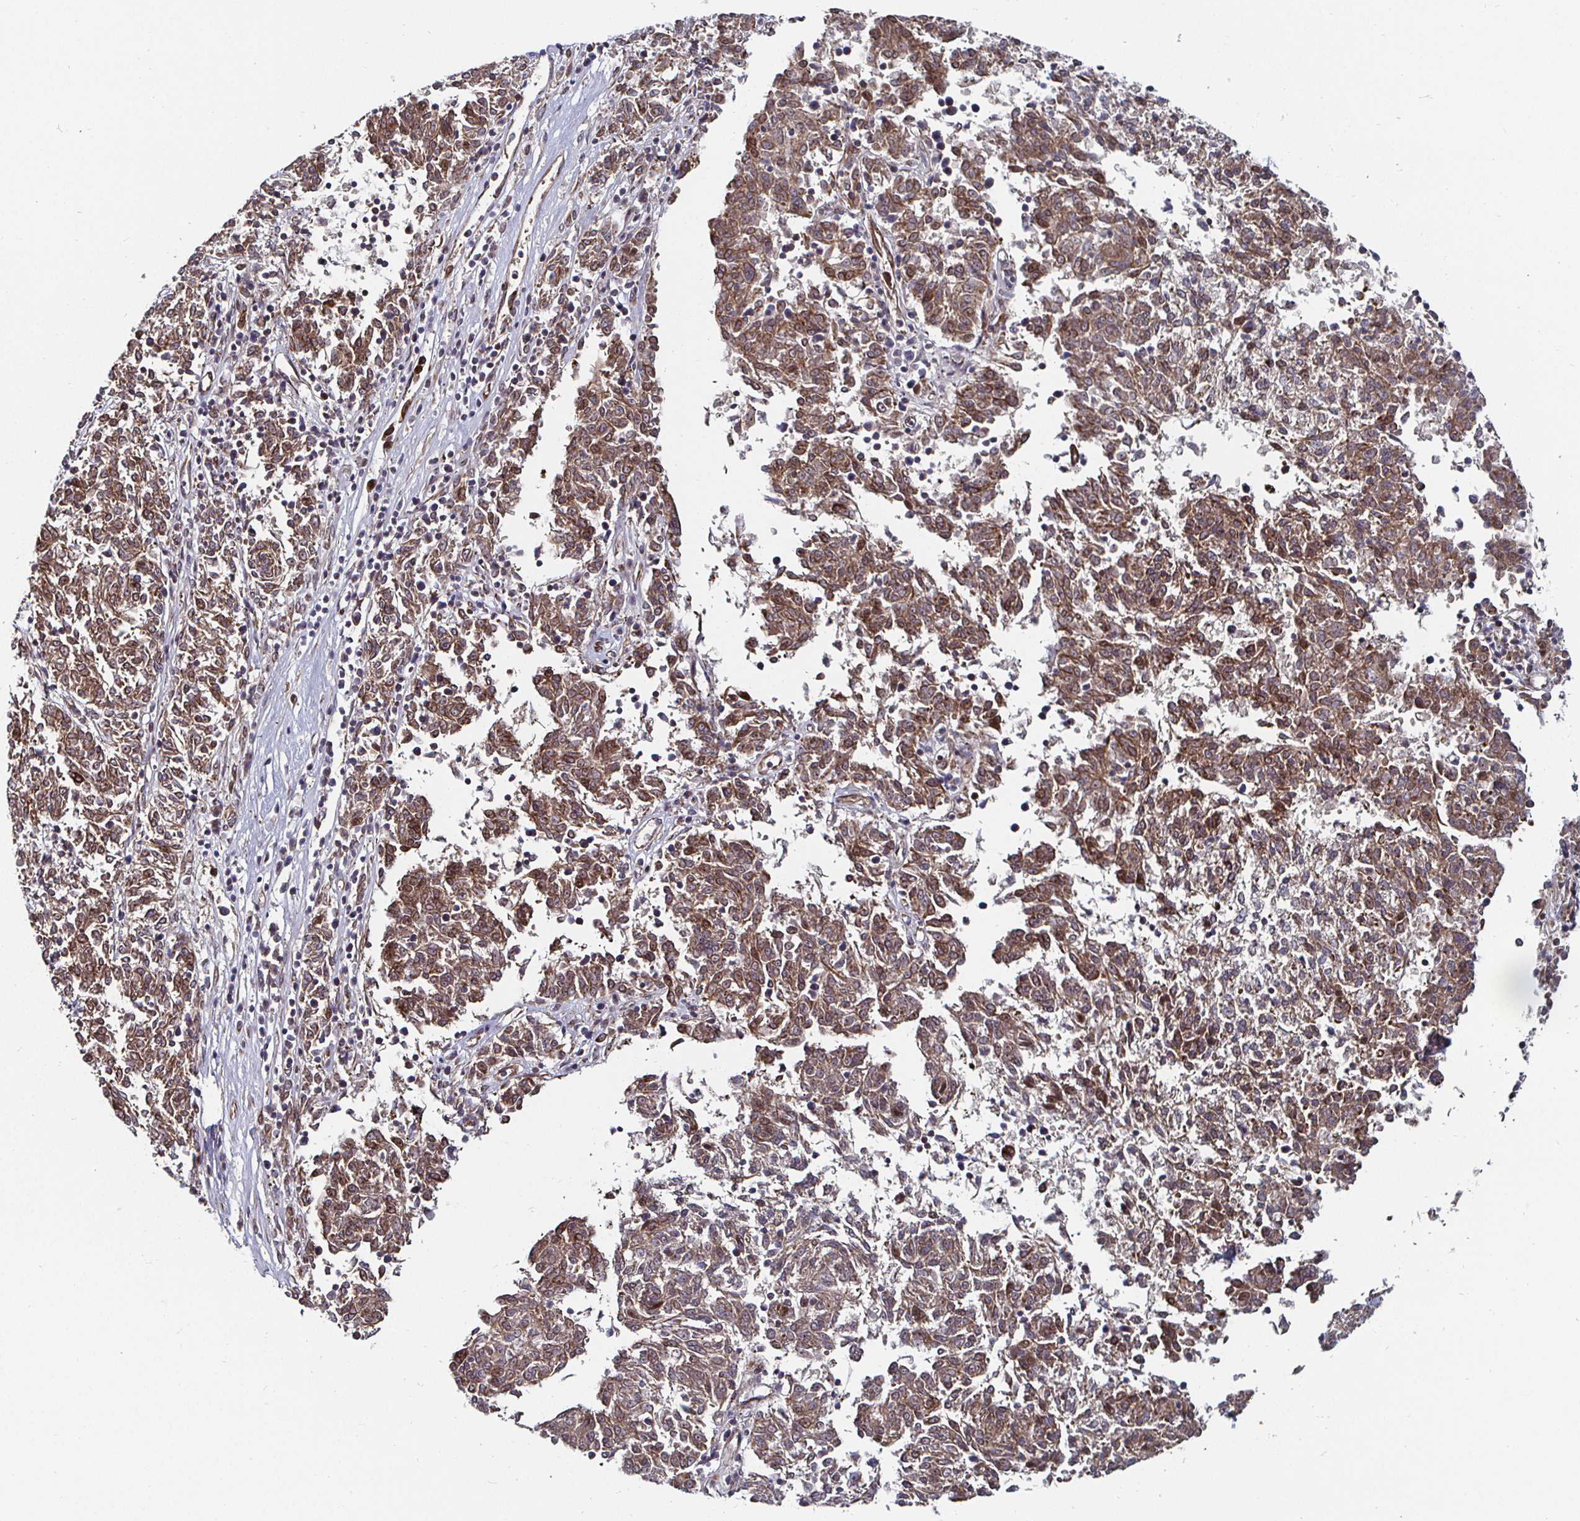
{"staining": {"intensity": "moderate", "quantity": ">75%", "location": "cytoplasmic/membranous"}, "tissue": "melanoma", "cell_type": "Tumor cells", "image_type": "cancer", "snomed": [{"axis": "morphology", "description": "Malignant melanoma, NOS"}, {"axis": "topography", "description": "Skin"}], "caption": "An IHC image of tumor tissue is shown. Protein staining in brown labels moderate cytoplasmic/membranous positivity in melanoma within tumor cells.", "gene": "TBKBP1", "patient": {"sex": "female", "age": 72}}